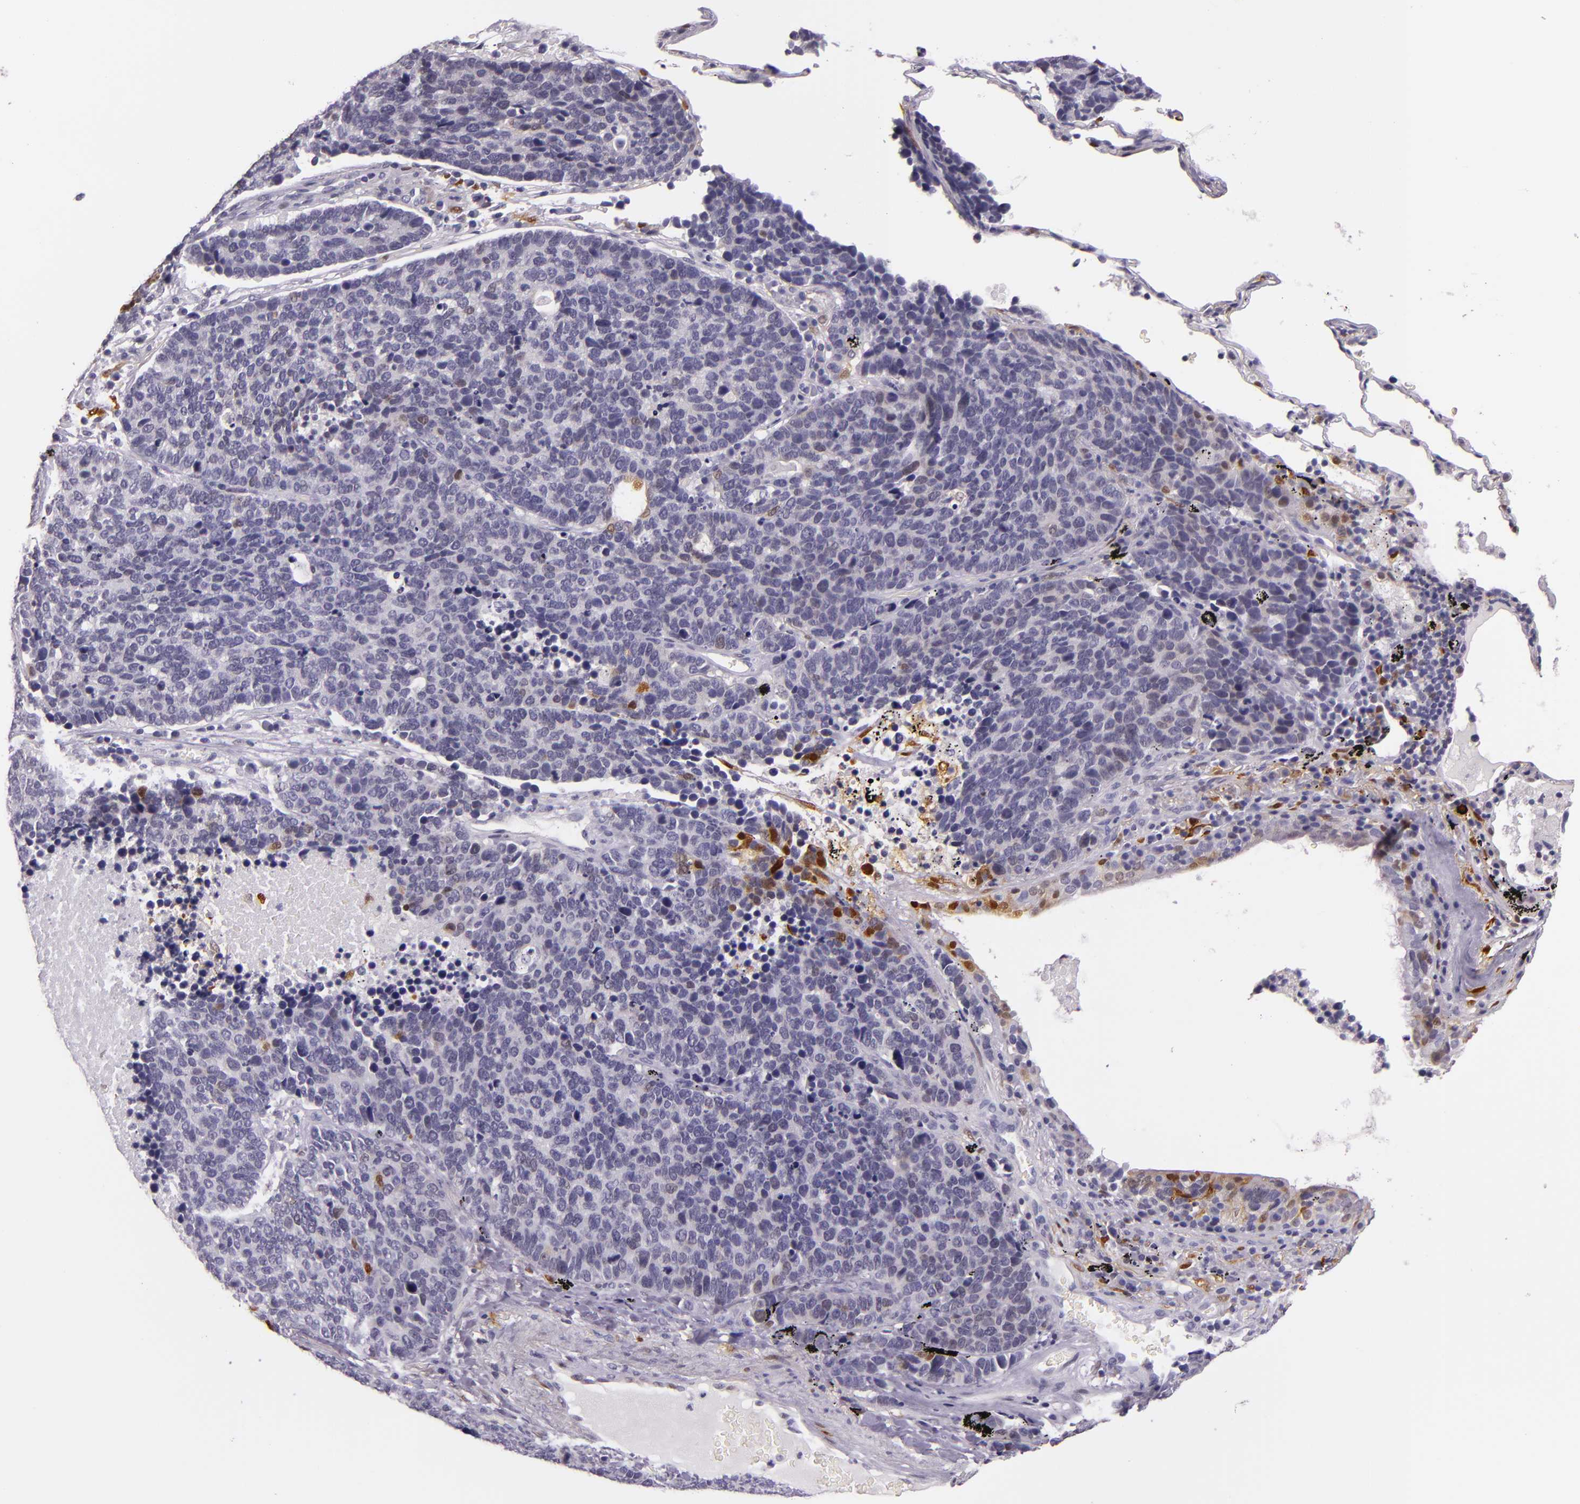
{"staining": {"intensity": "strong", "quantity": "25%-75%", "location": "nuclear"}, "tissue": "lung cancer", "cell_type": "Tumor cells", "image_type": "cancer", "snomed": [{"axis": "morphology", "description": "Neoplasm, malignant, NOS"}, {"axis": "topography", "description": "Lung"}], "caption": "Malignant neoplasm (lung) stained for a protein displays strong nuclear positivity in tumor cells. (brown staining indicates protein expression, while blue staining denotes nuclei).", "gene": "MT1A", "patient": {"sex": "female", "age": 75}}